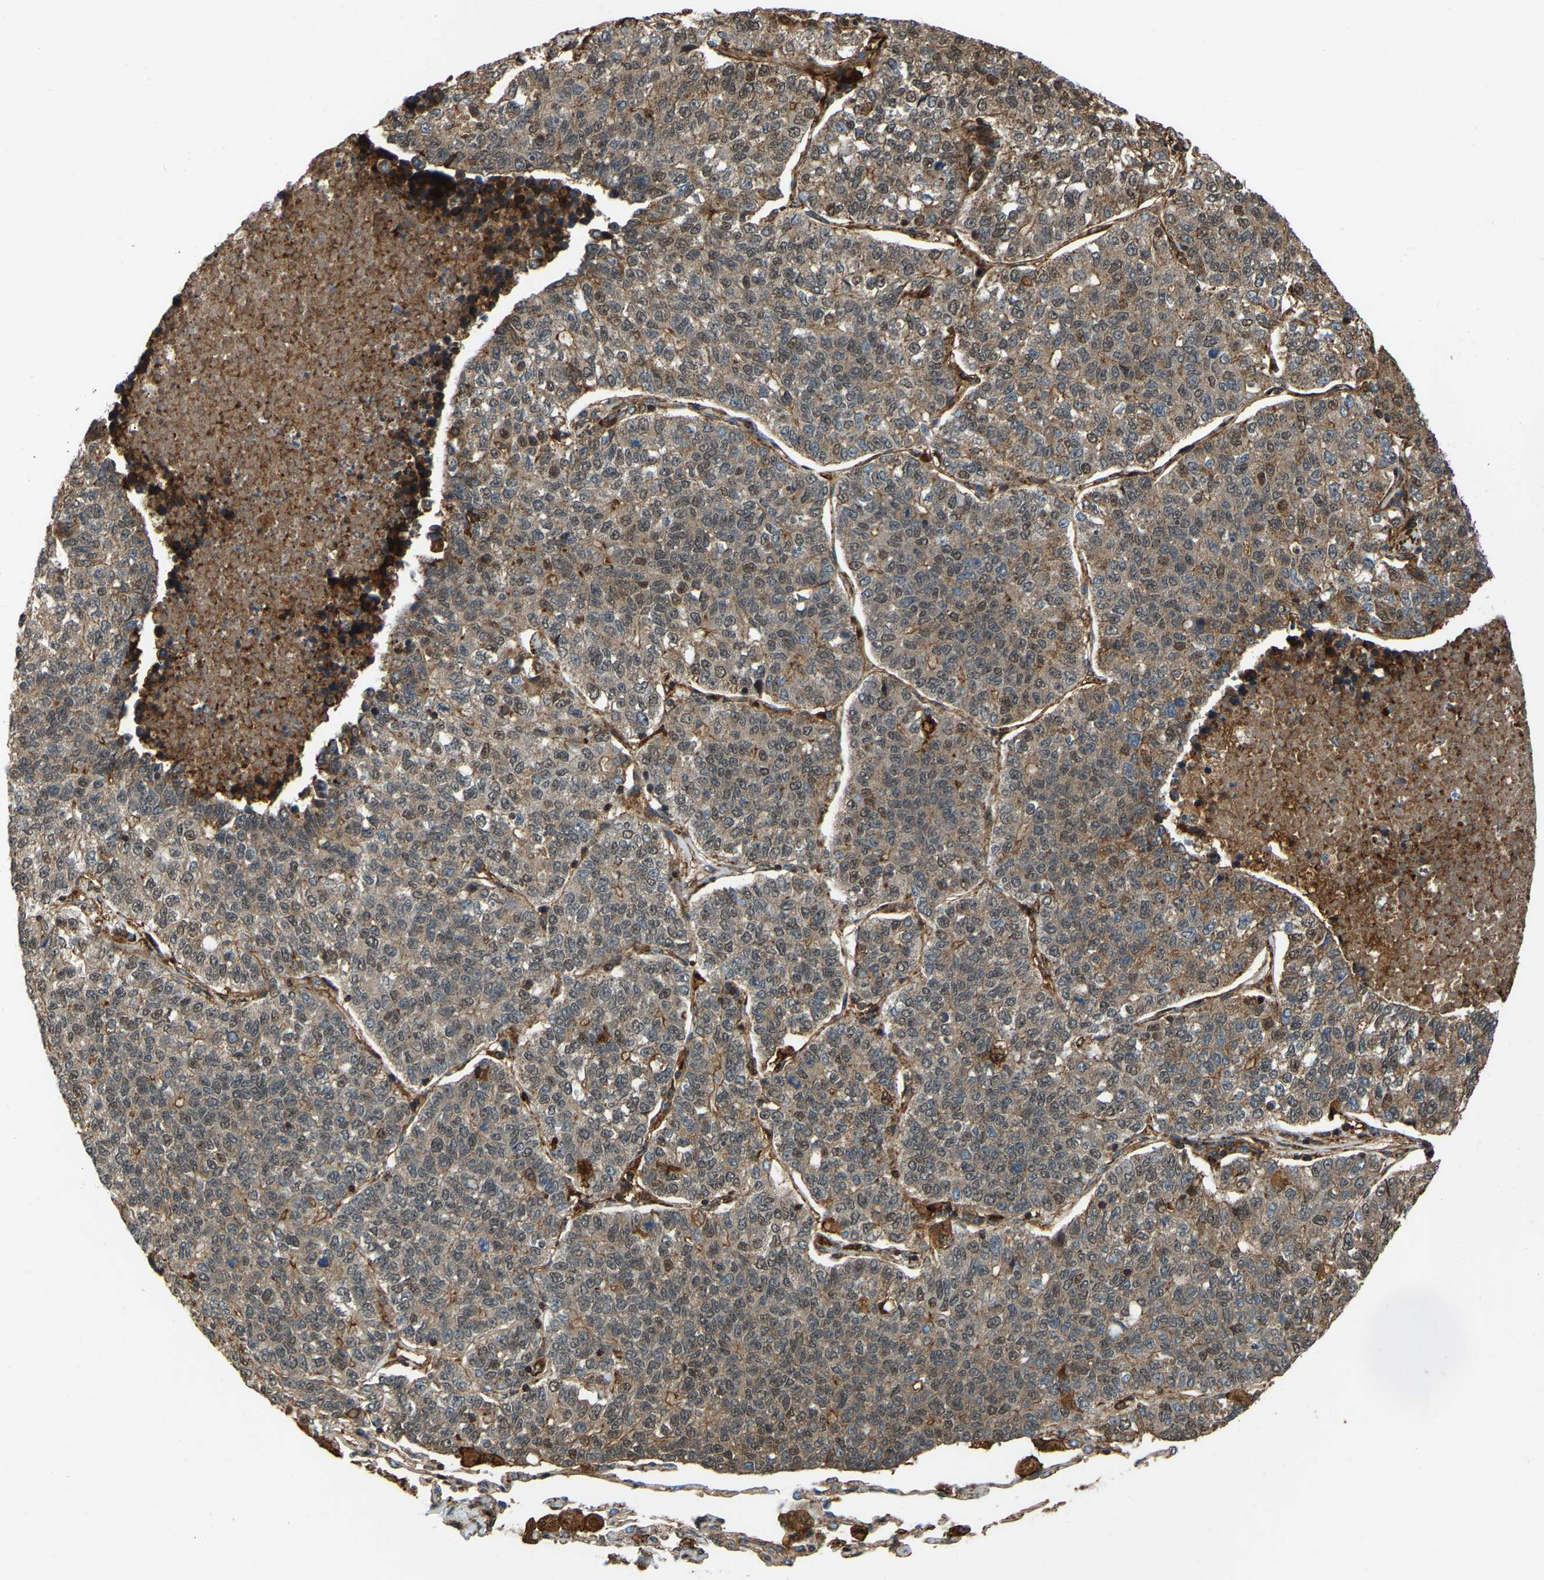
{"staining": {"intensity": "moderate", "quantity": ">75%", "location": "cytoplasmic/membranous,nuclear"}, "tissue": "lung cancer", "cell_type": "Tumor cells", "image_type": "cancer", "snomed": [{"axis": "morphology", "description": "Adenocarcinoma, NOS"}, {"axis": "topography", "description": "Lung"}], "caption": "This micrograph reveals immunohistochemistry staining of human lung cancer, with medium moderate cytoplasmic/membranous and nuclear positivity in approximately >75% of tumor cells.", "gene": "SAMD9L", "patient": {"sex": "male", "age": 49}}